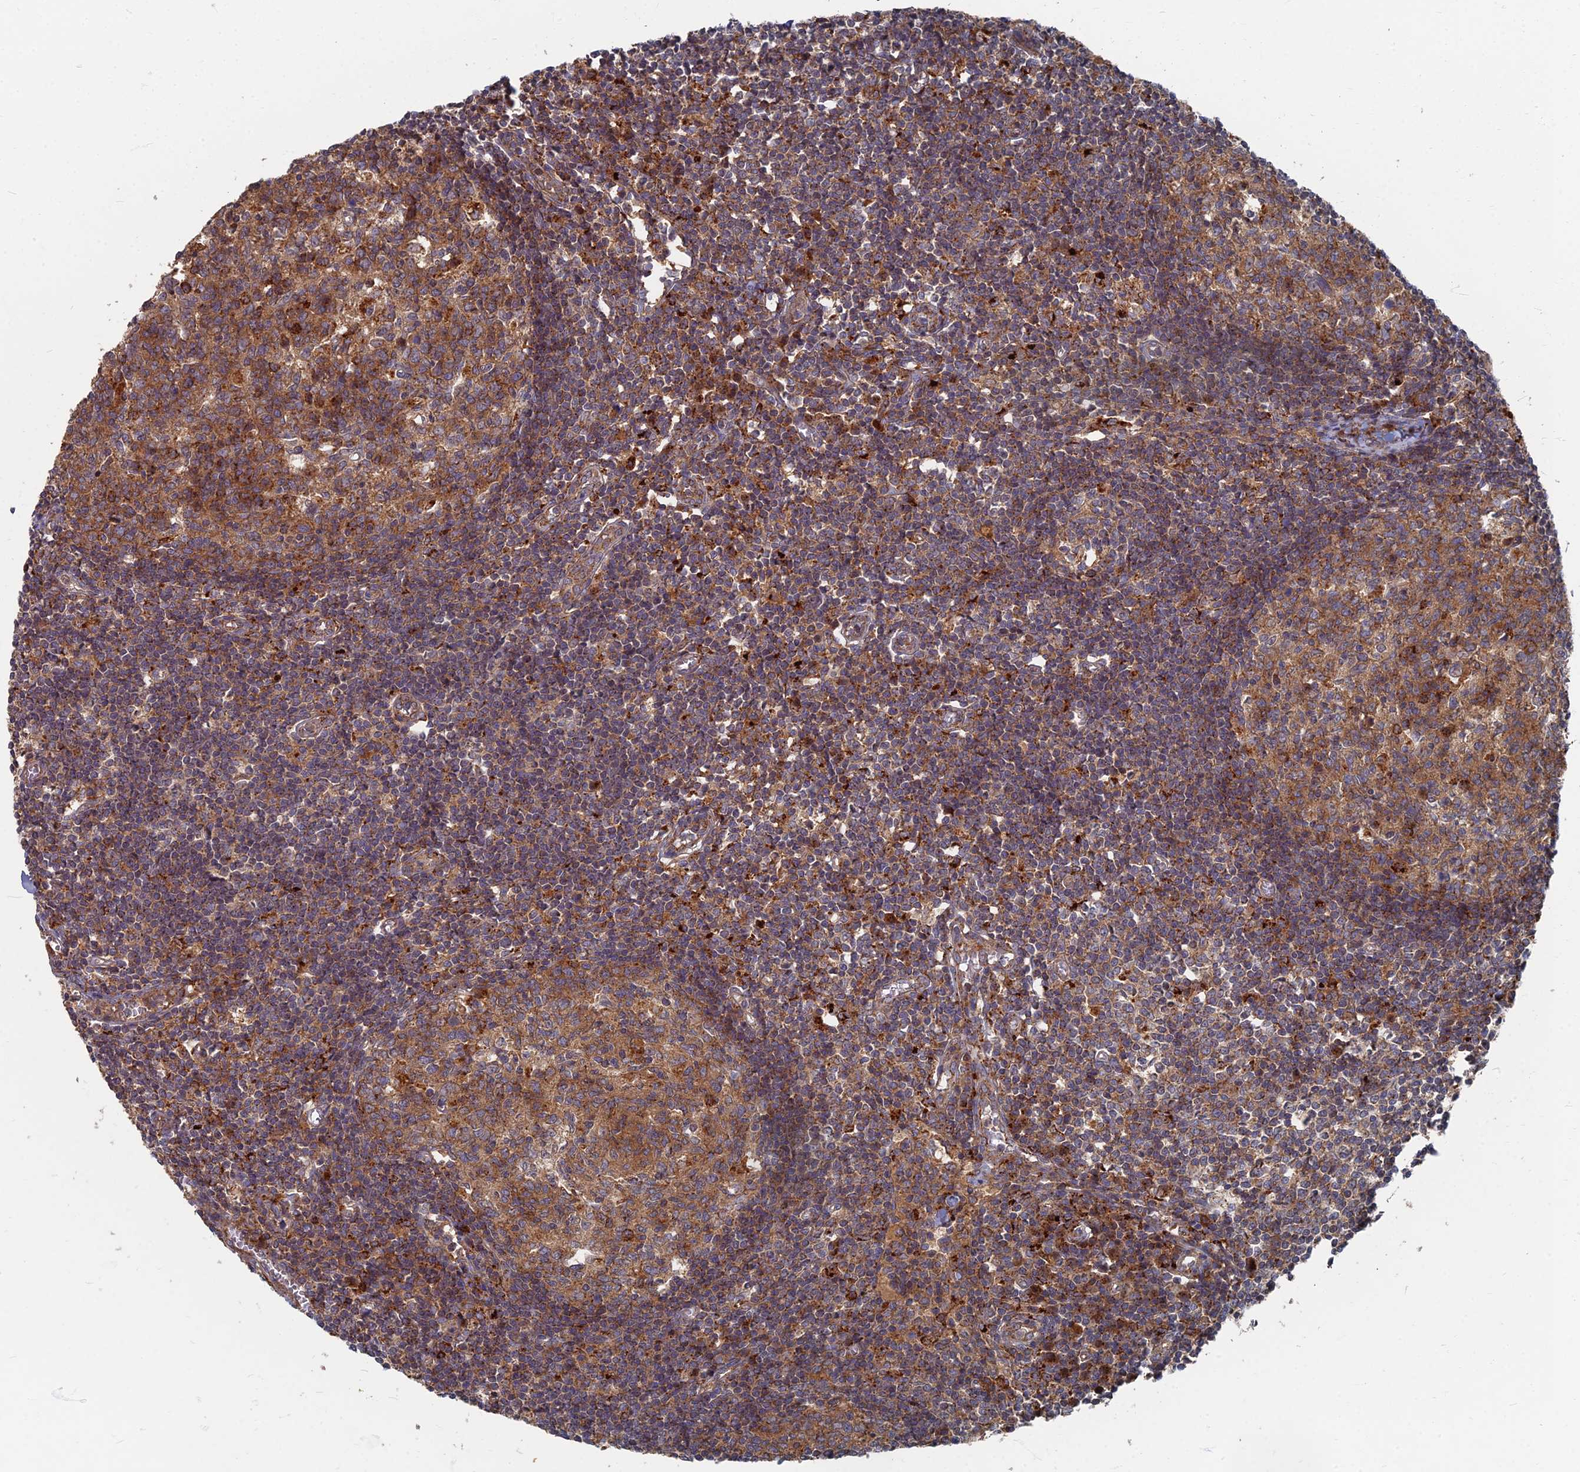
{"staining": {"intensity": "moderate", "quantity": ">75%", "location": "cytoplasmic/membranous"}, "tissue": "lymph node", "cell_type": "Germinal center cells", "image_type": "normal", "snomed": [{"axis": "morphology", "description": "Normal tissue, NOS"}, {"axis": "topography", "description": "Lymph node"}], "caption": "Lymph node stained with DAB (3,3'-diaminobenzidine) immunohistochemistry (IHC) exhibits medium levels of moderate cytoplasmic/membranous expression in approximately >75% of germinal center cells.", "gene": "PPCDC", "patient": {"sex": "female", "age": 55}}